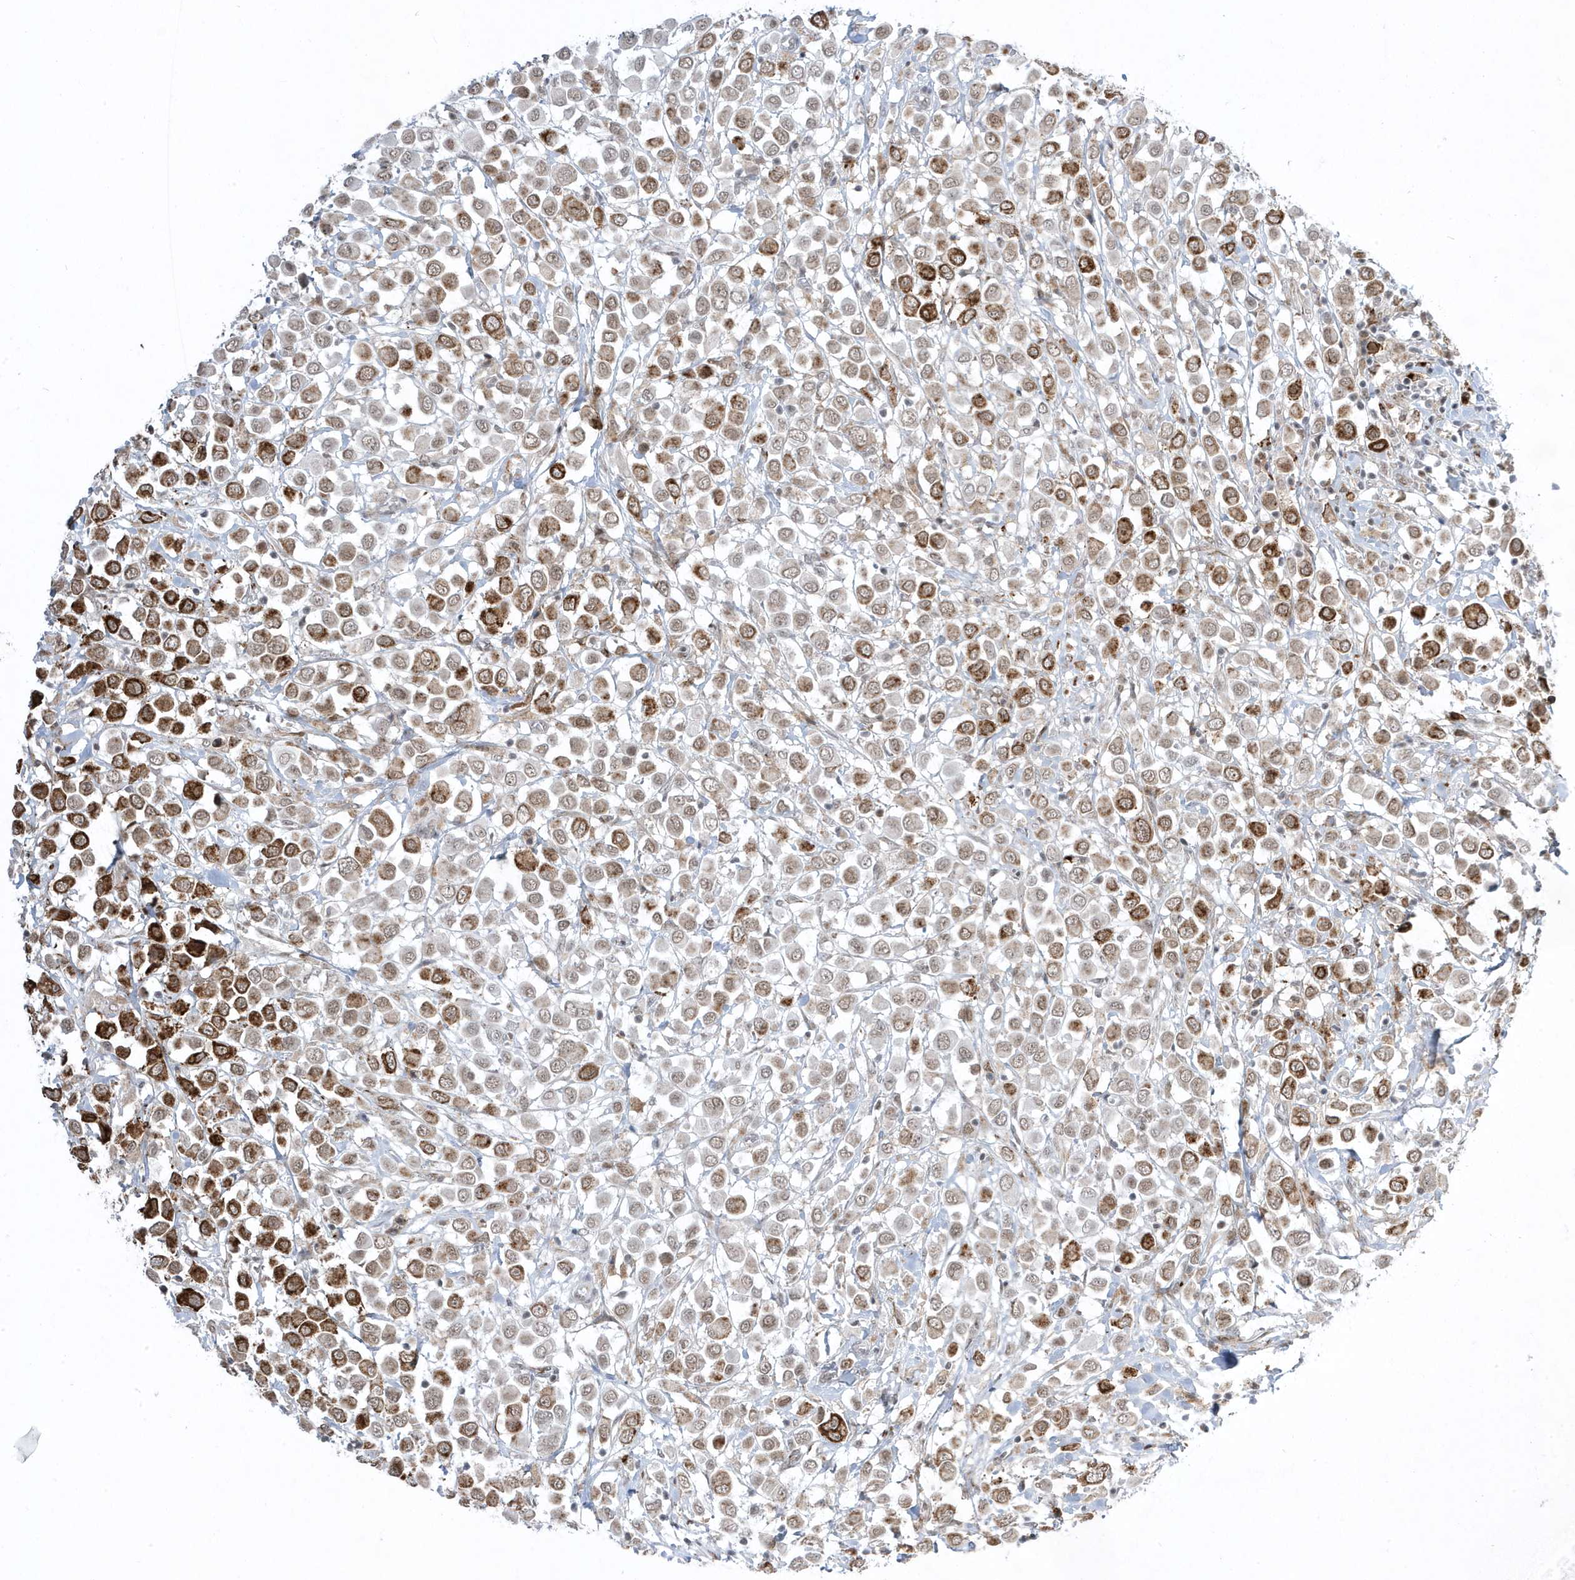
{"staining": {"intensity": "strong", "quantity": "25%-75%", "location": "nuclear"}, "tissue": "breast cancer", "cell_type": "Tumor cells", "image_type": "cancer", "snomed": [{"axis": "morphology", "description": "Duct carcinoma"}, {"axis": "topography", "description": "Breast"}], "caption": "Breast invasive ductal carcinoma tissue exhibits strong nuclear expression in approximately 25%-75% of tumor cells, visualized by immunohistochemistry.", "gene": "ADAMTSL3", "patient": {"sex": "female", "age": 61}}